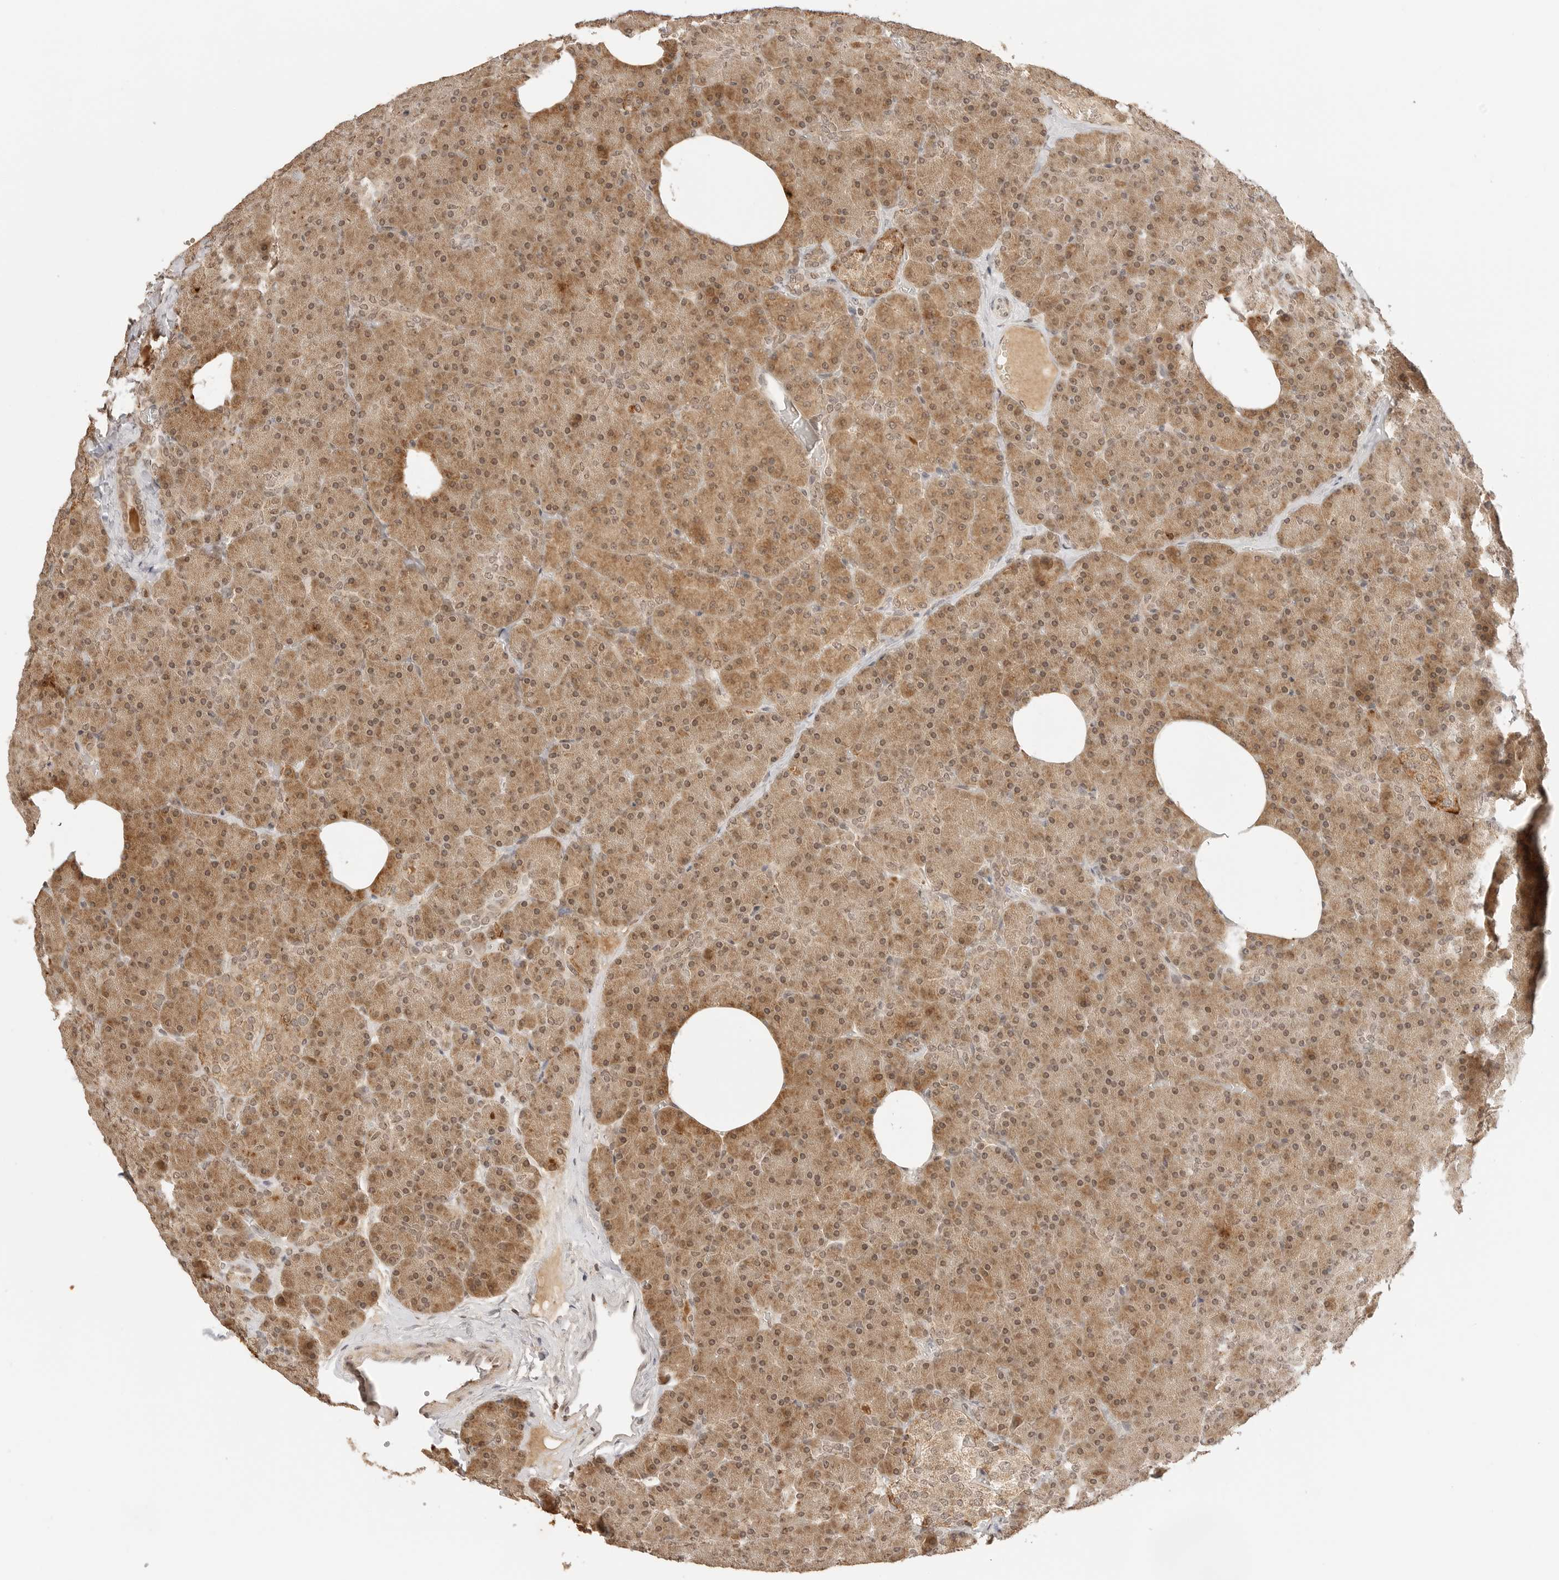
{"staining": {"intensity": "moderate", "quantity": ">75%", "location": "cytoplasmic/membranous,nuclear"}, "tissue": "pancreas", "cell_type": "Exocrine glandular cells", "image_type": "normal", "snomed": [{"axis": "morphology", "description": "Normal tissue, NOS"}, {"axis": "morphology", "description": "Carcinoid, malignant, NOS"}, {"axis": "topography", "description": "Pancreas"}], "caption": "Brown immunohistochemical staining in normal human pancreas exhibits moderate cytoplasmic/membranous,nuclear expression in about >75% of exocrine glandular cells. The staining was performed using DAB (3,3'-diaminobenzidine), with brown indicating positive protein expression. Nuclei are stained blue with hematoxylin.", "gene": "GPR34", "patient": {"sex": "female", "age": 35}}